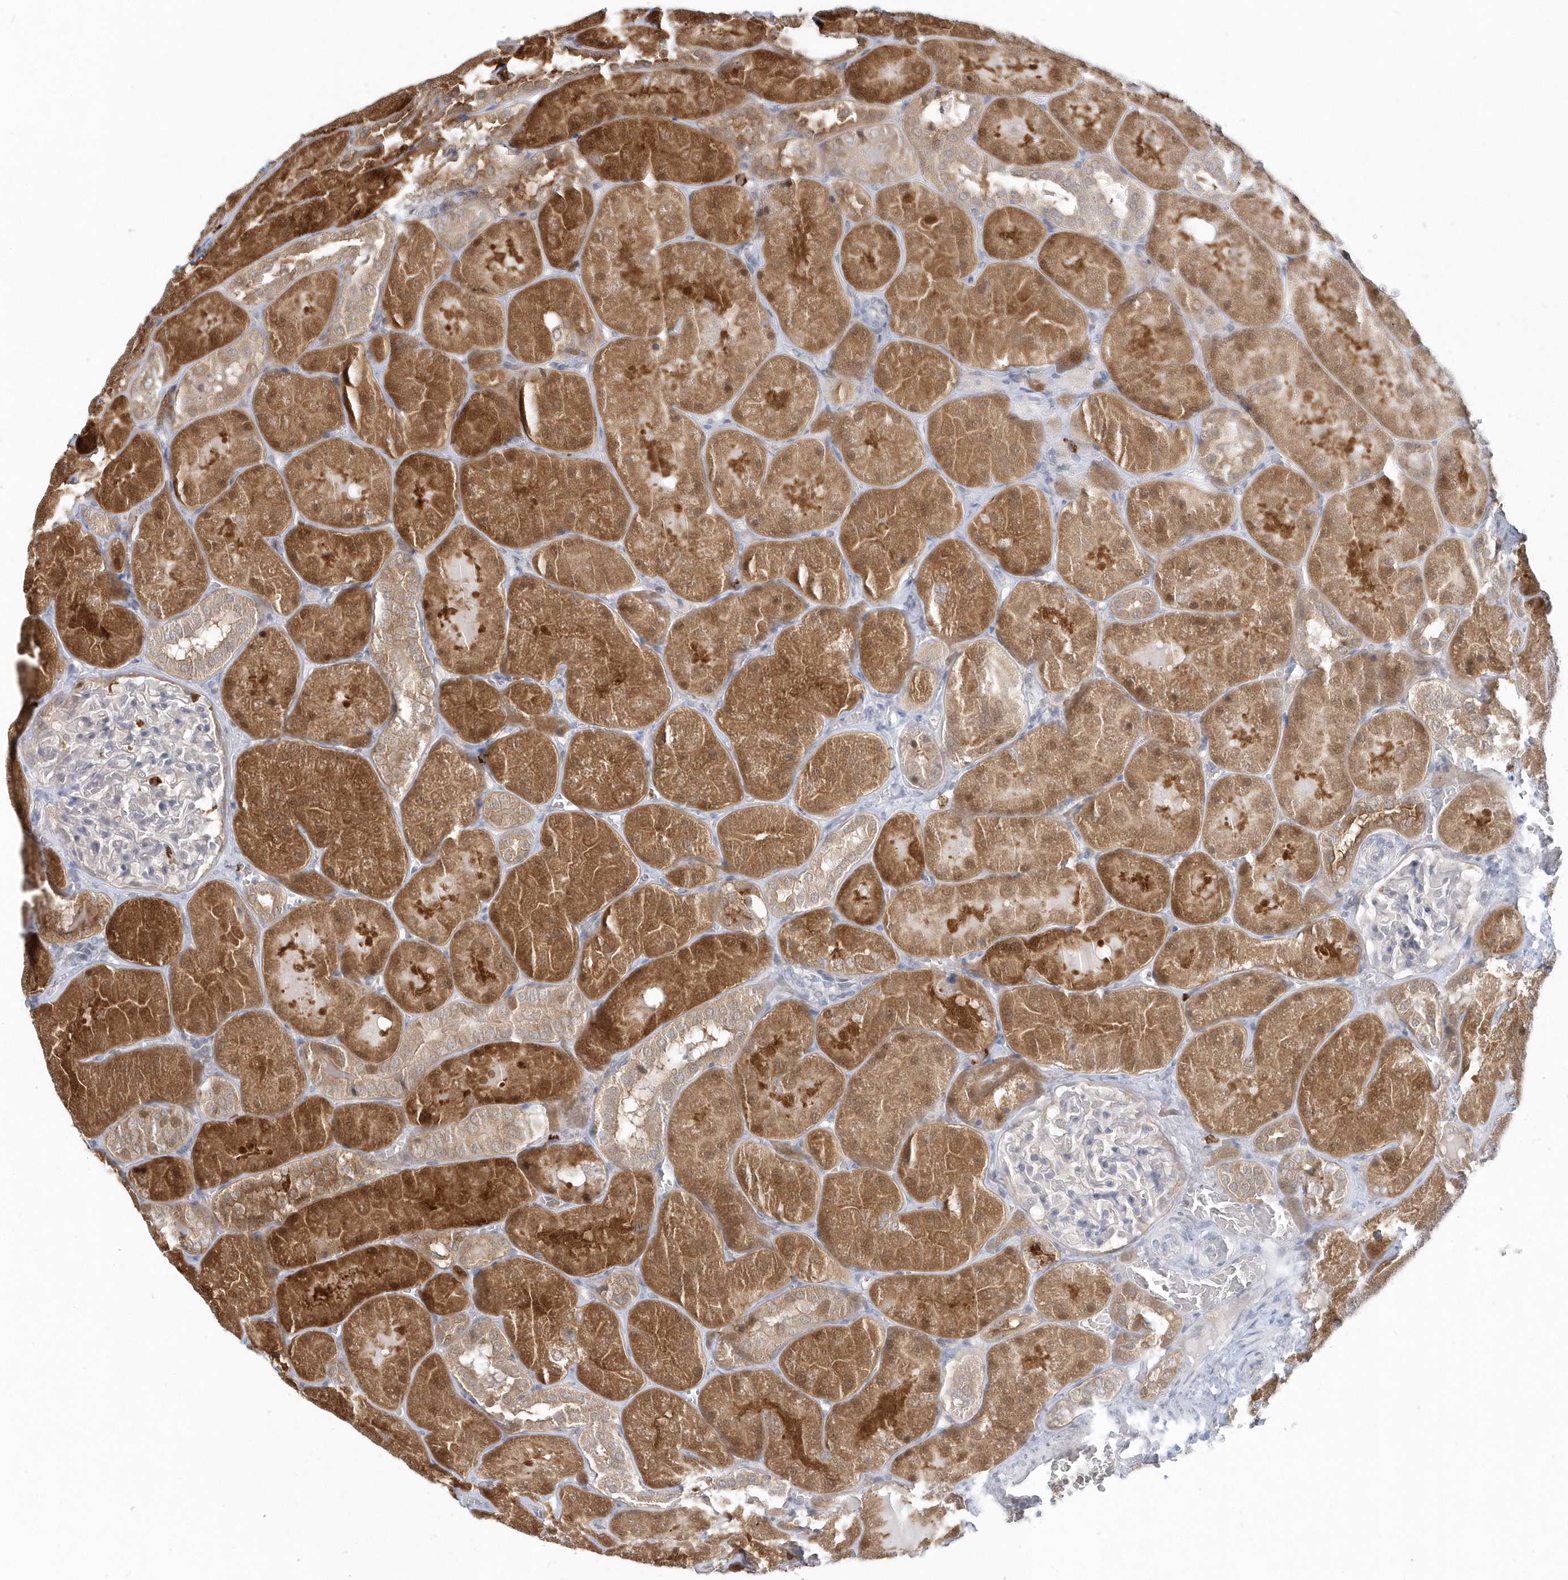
{"staining": {"intensity": "negative", "quantity": "none", "location": "none"}, "tissue": "kidney", "cell_type": "Cells in glomeruli", "image_type": "normal", "snomed": [{"axis": "morphology", "description": "Normal tissue, NOS"}, {"axis": "topography", "description": "Kidney"}], "caption": "DAB immunohistochemical staining of benign kidney displays no significant positivity in cells in glomeruli. The staining was performed using DAB (3,3'-diaminobenzidine) to visualize the protein expression in brown, while the nuclei were stained in blue with hematoxylin (Magnification: 20x).", "gene": "RNF7", "patient": {"sex": "male", "age": 28}}